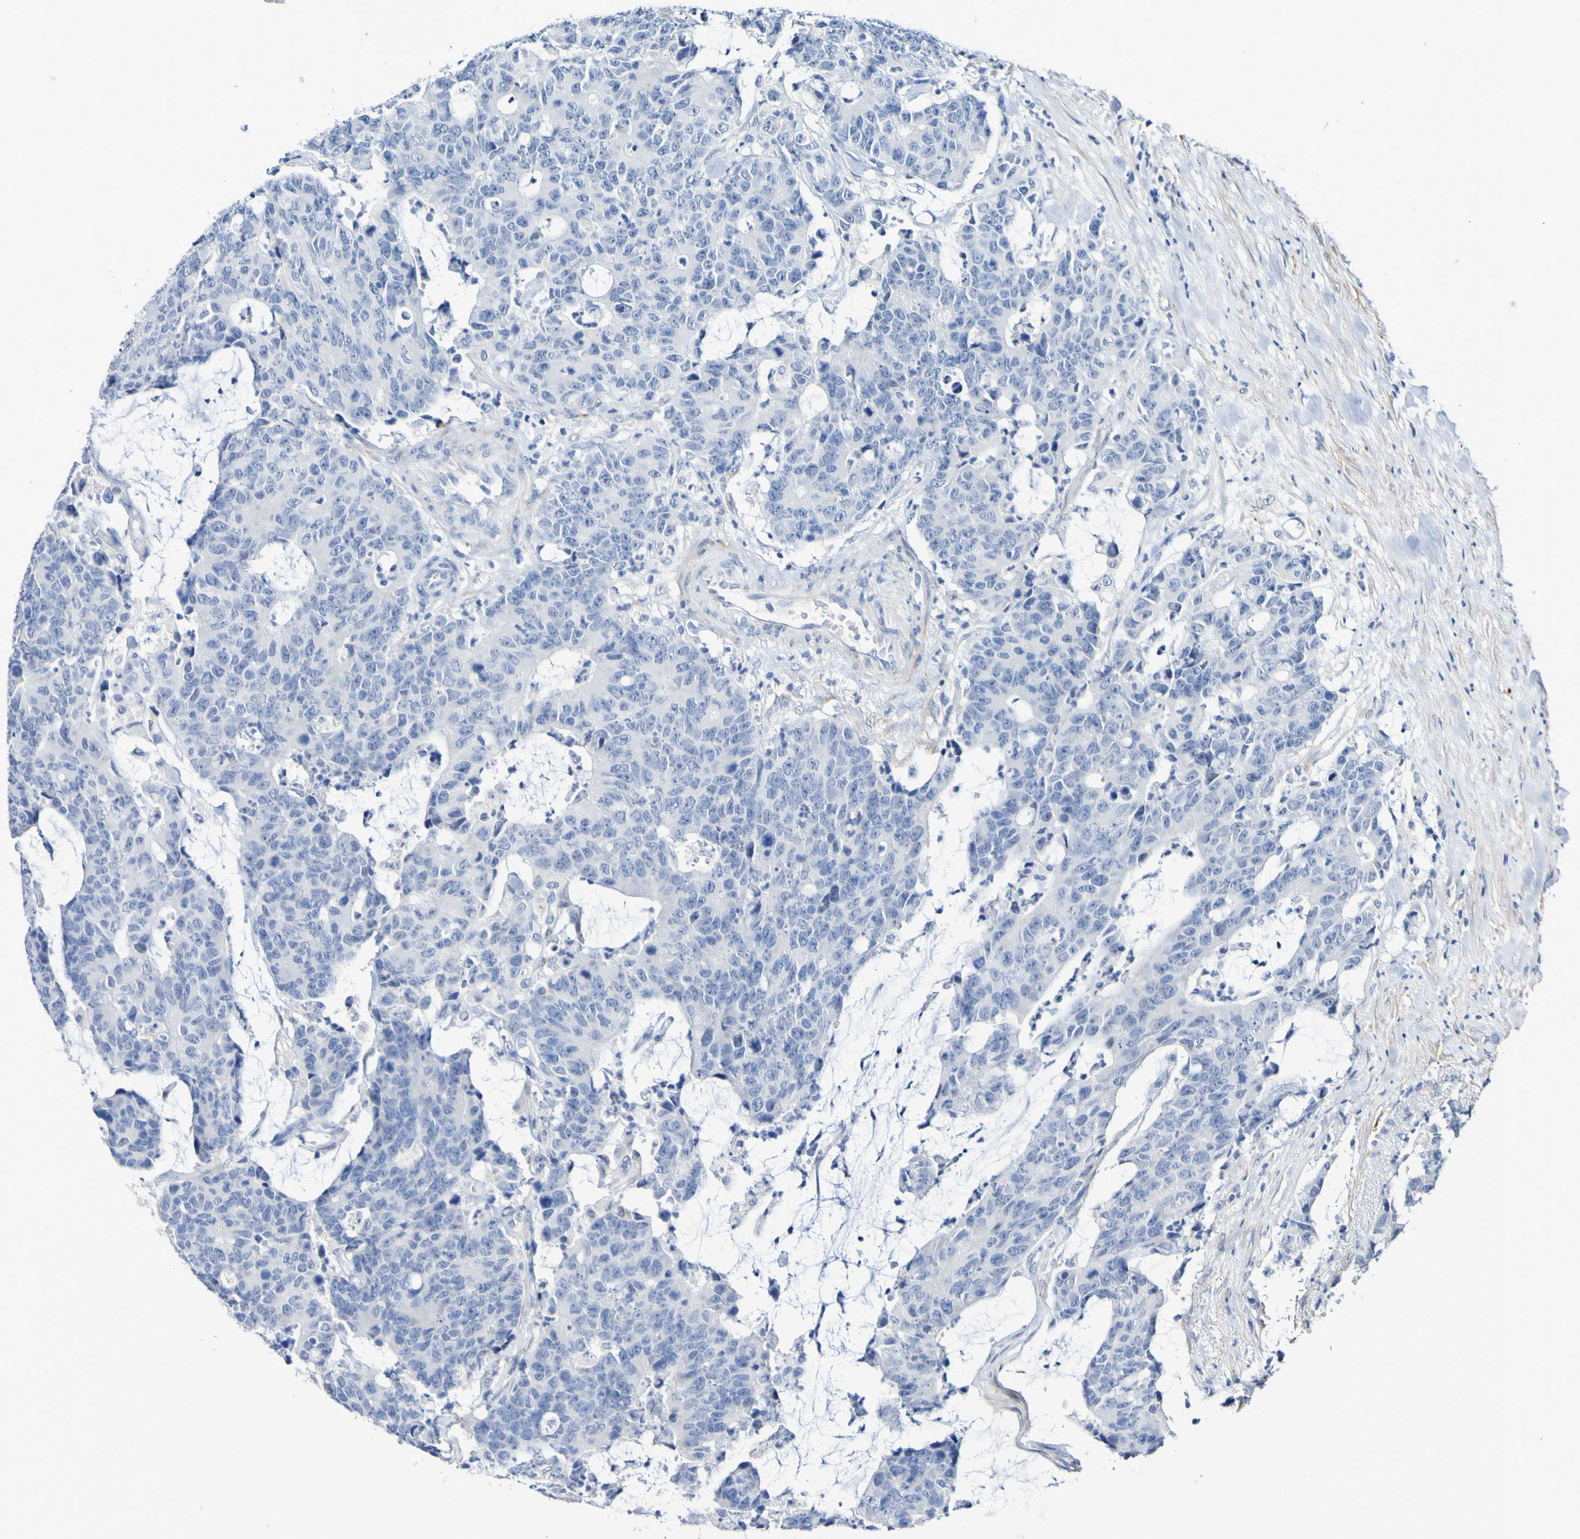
{"staining": {"intensity": "negative", "quantity": "none", "location": "none"}, "tissue": "colorectal cancer", "cell_type": "Tumor cells", "image_type": "cancer", "snomed": [{"axis": "morphology", "description": "Adenocarcinoma, NOS"}, {"axis": "topography", "description": "Colon"}], "caption": "Immunohistochemistry of human colorectal cancer (adenocarcinoma) shows no positivity in tumor cells. (Stains: DAB (3,3'-diaminobenzidine) immunohistochemistry with hematoxylin counter stain, Microscopy: brightfield microscopy at high magnification).", "gene": "SGCB", "patient": {"sex": "female", "age": 86}}